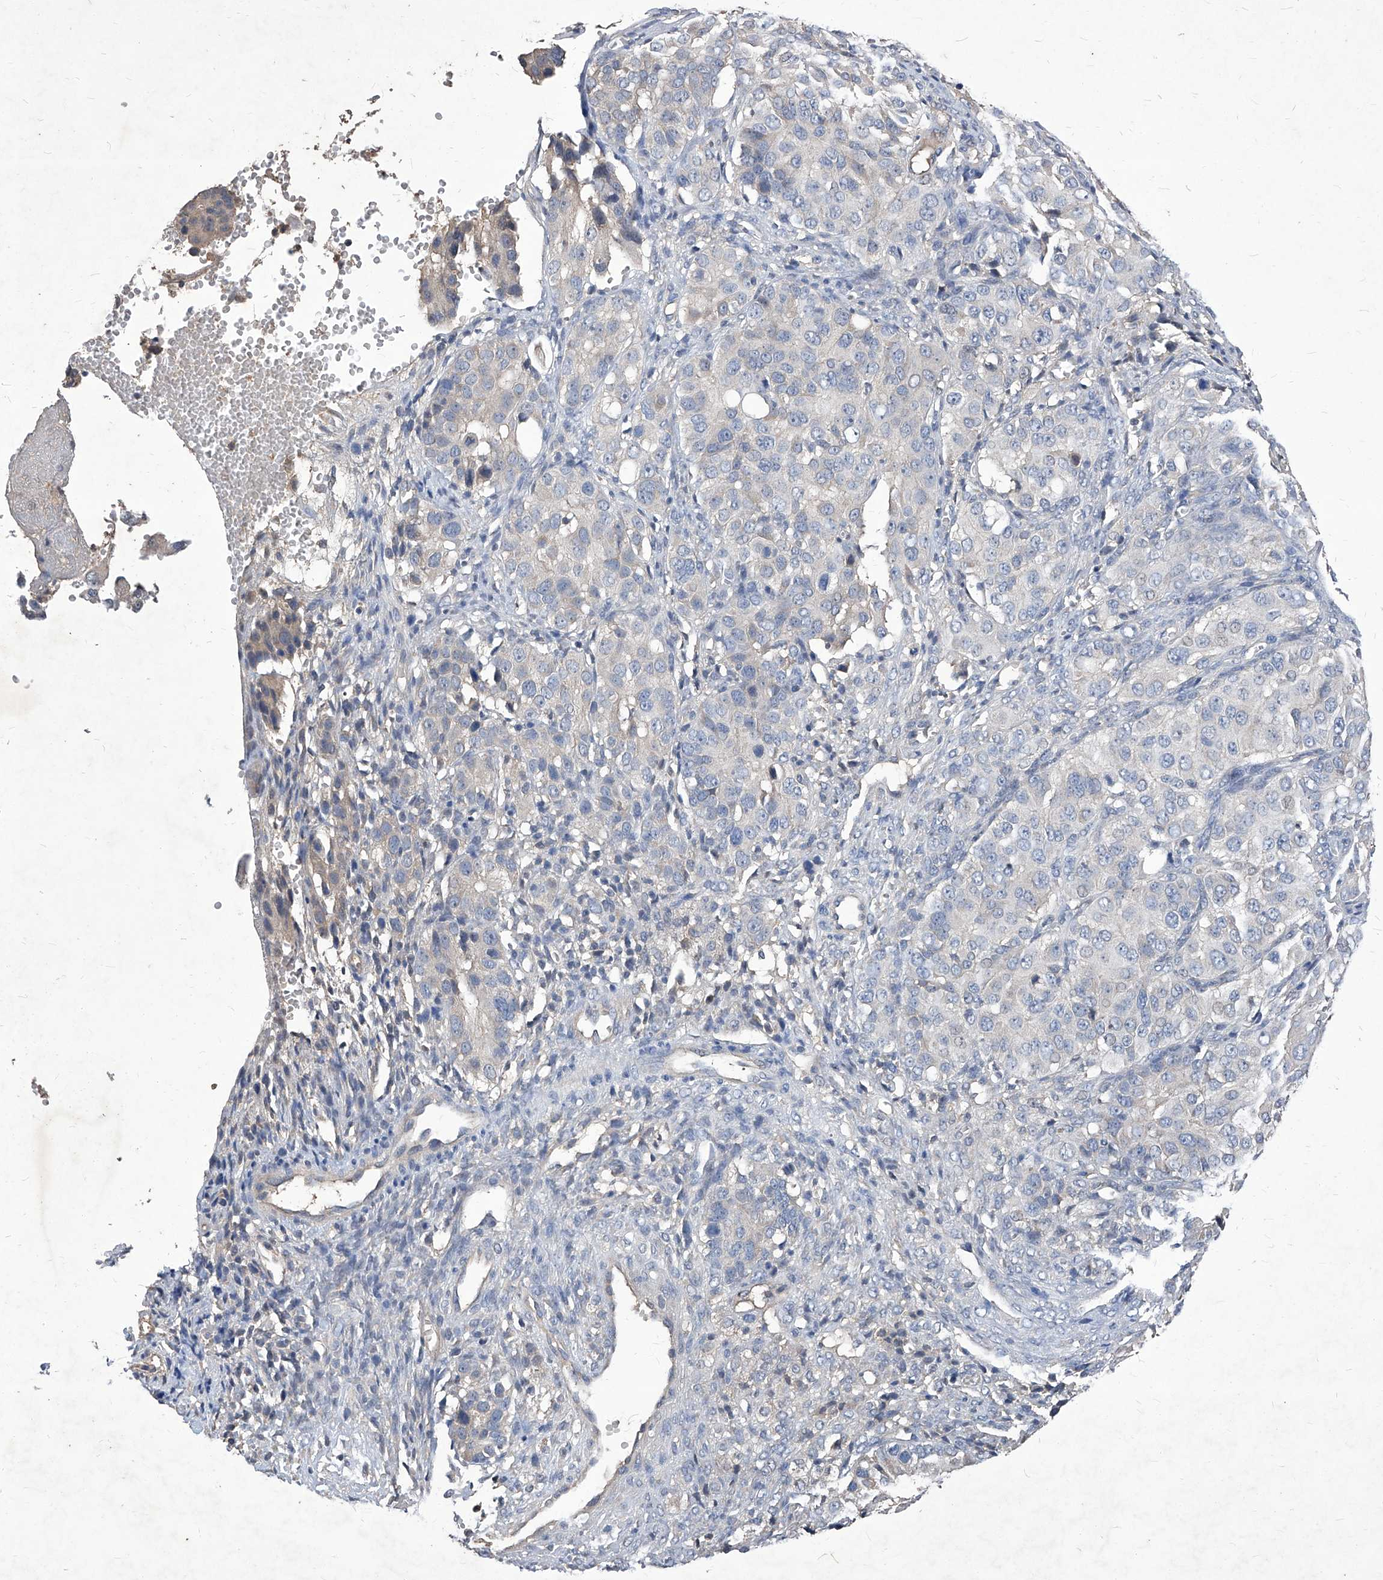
{"staining": {"intensity": "negative", "quantity": "none", "location": "none"}, "tissue": "ovarian cancer", "cell_type": "Tumor cells", "image_type": "cancer", "snomed": [{"axis": "morphology", "description": "Carcinoma, endometroid"}, {"axis": "topography", "description": "Ovary"}], "caption": "The image reveals no staining of tumor cells in ovarian cancer.", "gene": "SYNGR1", "patient": {"sex": "female", "age": 51}}